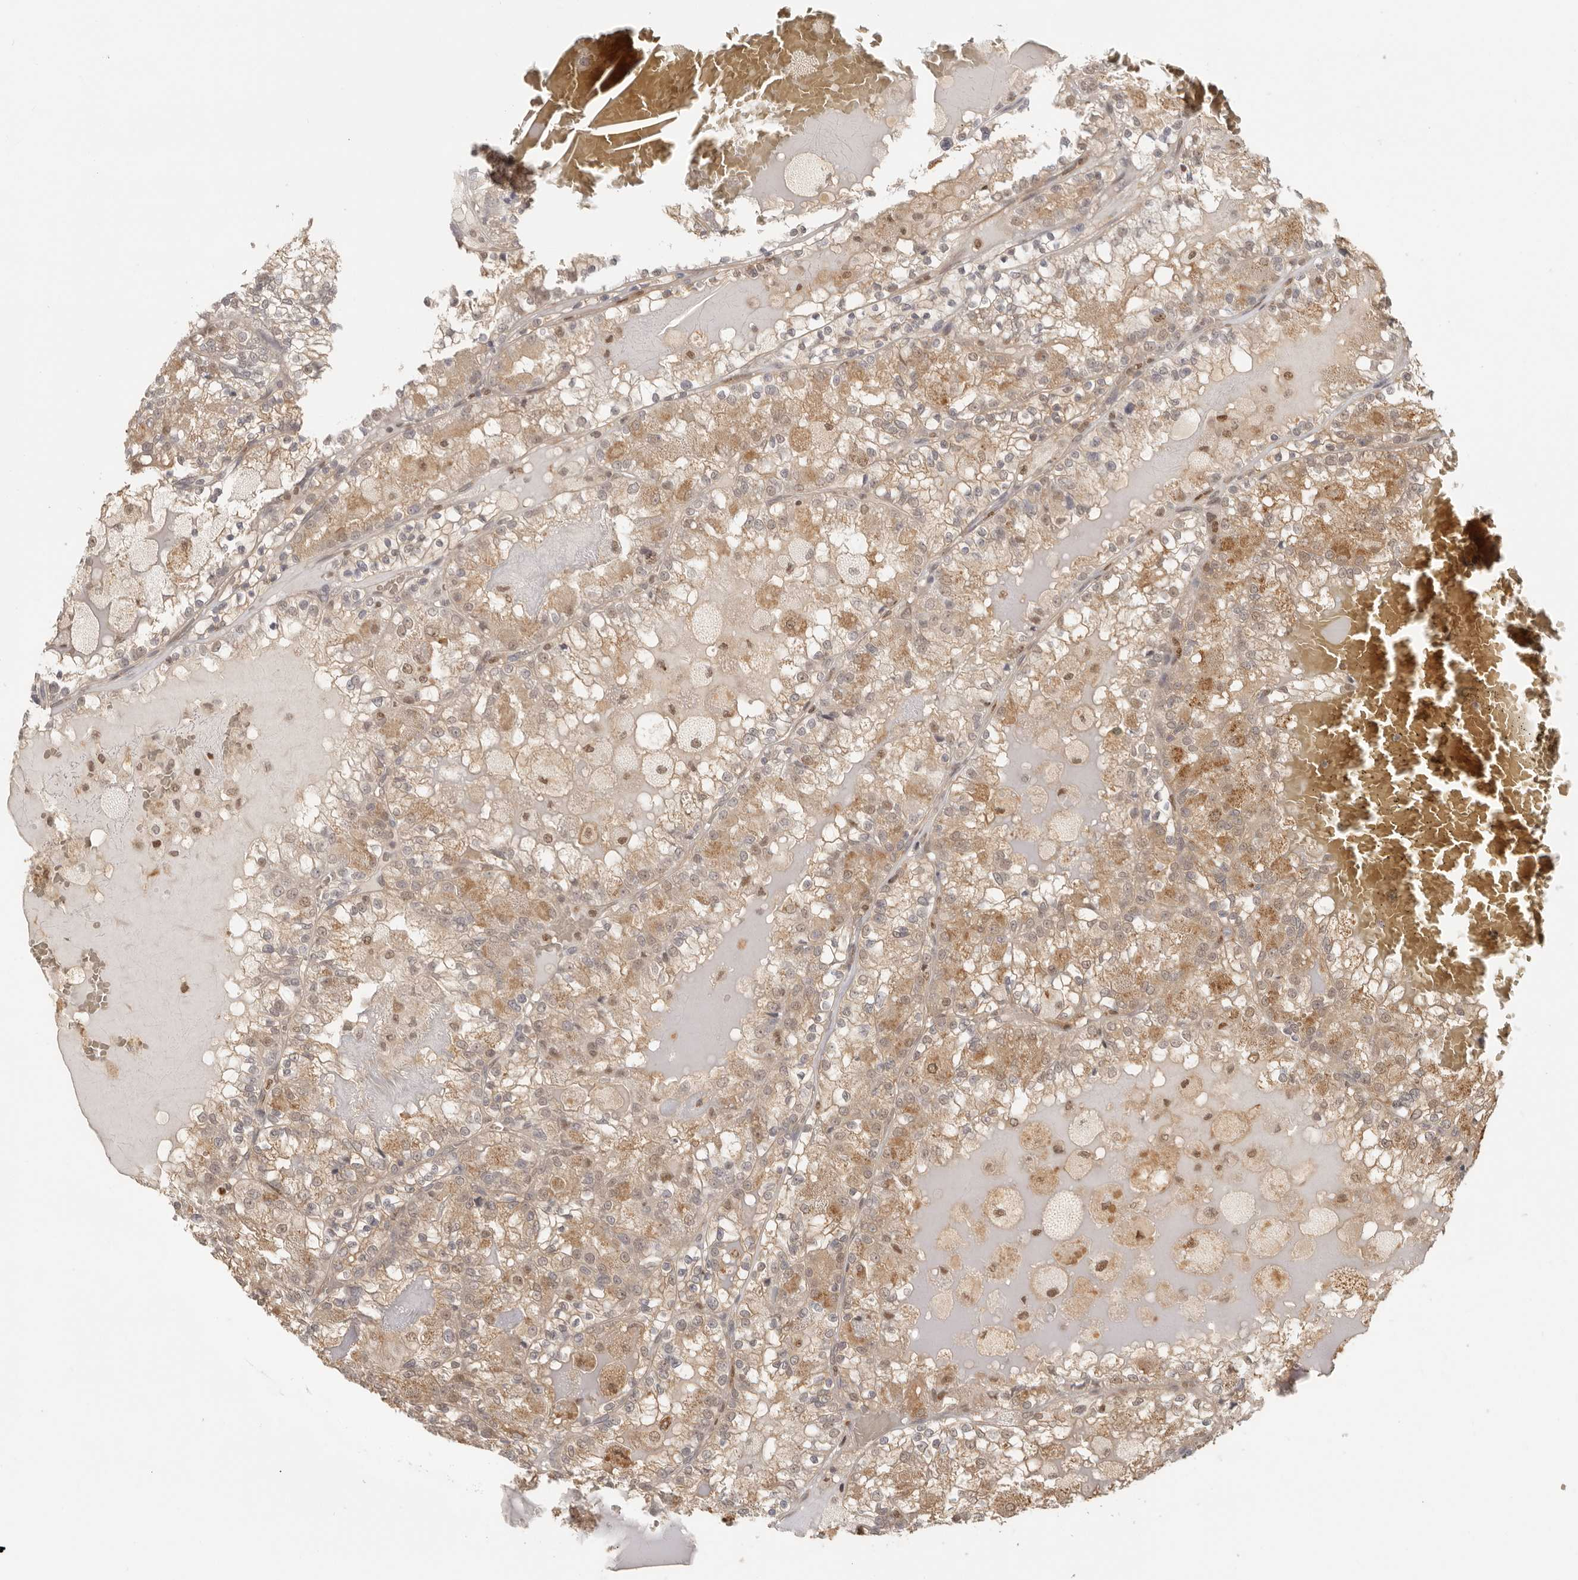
{"staining": {"intensity": "weak", "quantity": "25%-75%", "location": "cytoplasmic/membranous"}, "tissue": "renal cancer", "cell_type": "Tumor cells", "image_type": "cancer", "snomed": [{"axis": "morphology", "description": "Adenocarcinoma, NOS"}, {"axis": "topography", "description": "Kidney"}], "caption": "Brown immunohistochemical staining in human renal cancer shows weak cytoplasmic/membranous expression in about 25%-75% of tumor cells. Using DAB (brown) and hematoxylin (blue) stains, captured at high magnification using brightfield microscopy.", "gene": "PSMA5", "patient": {"sex": "female", "age": 56}}